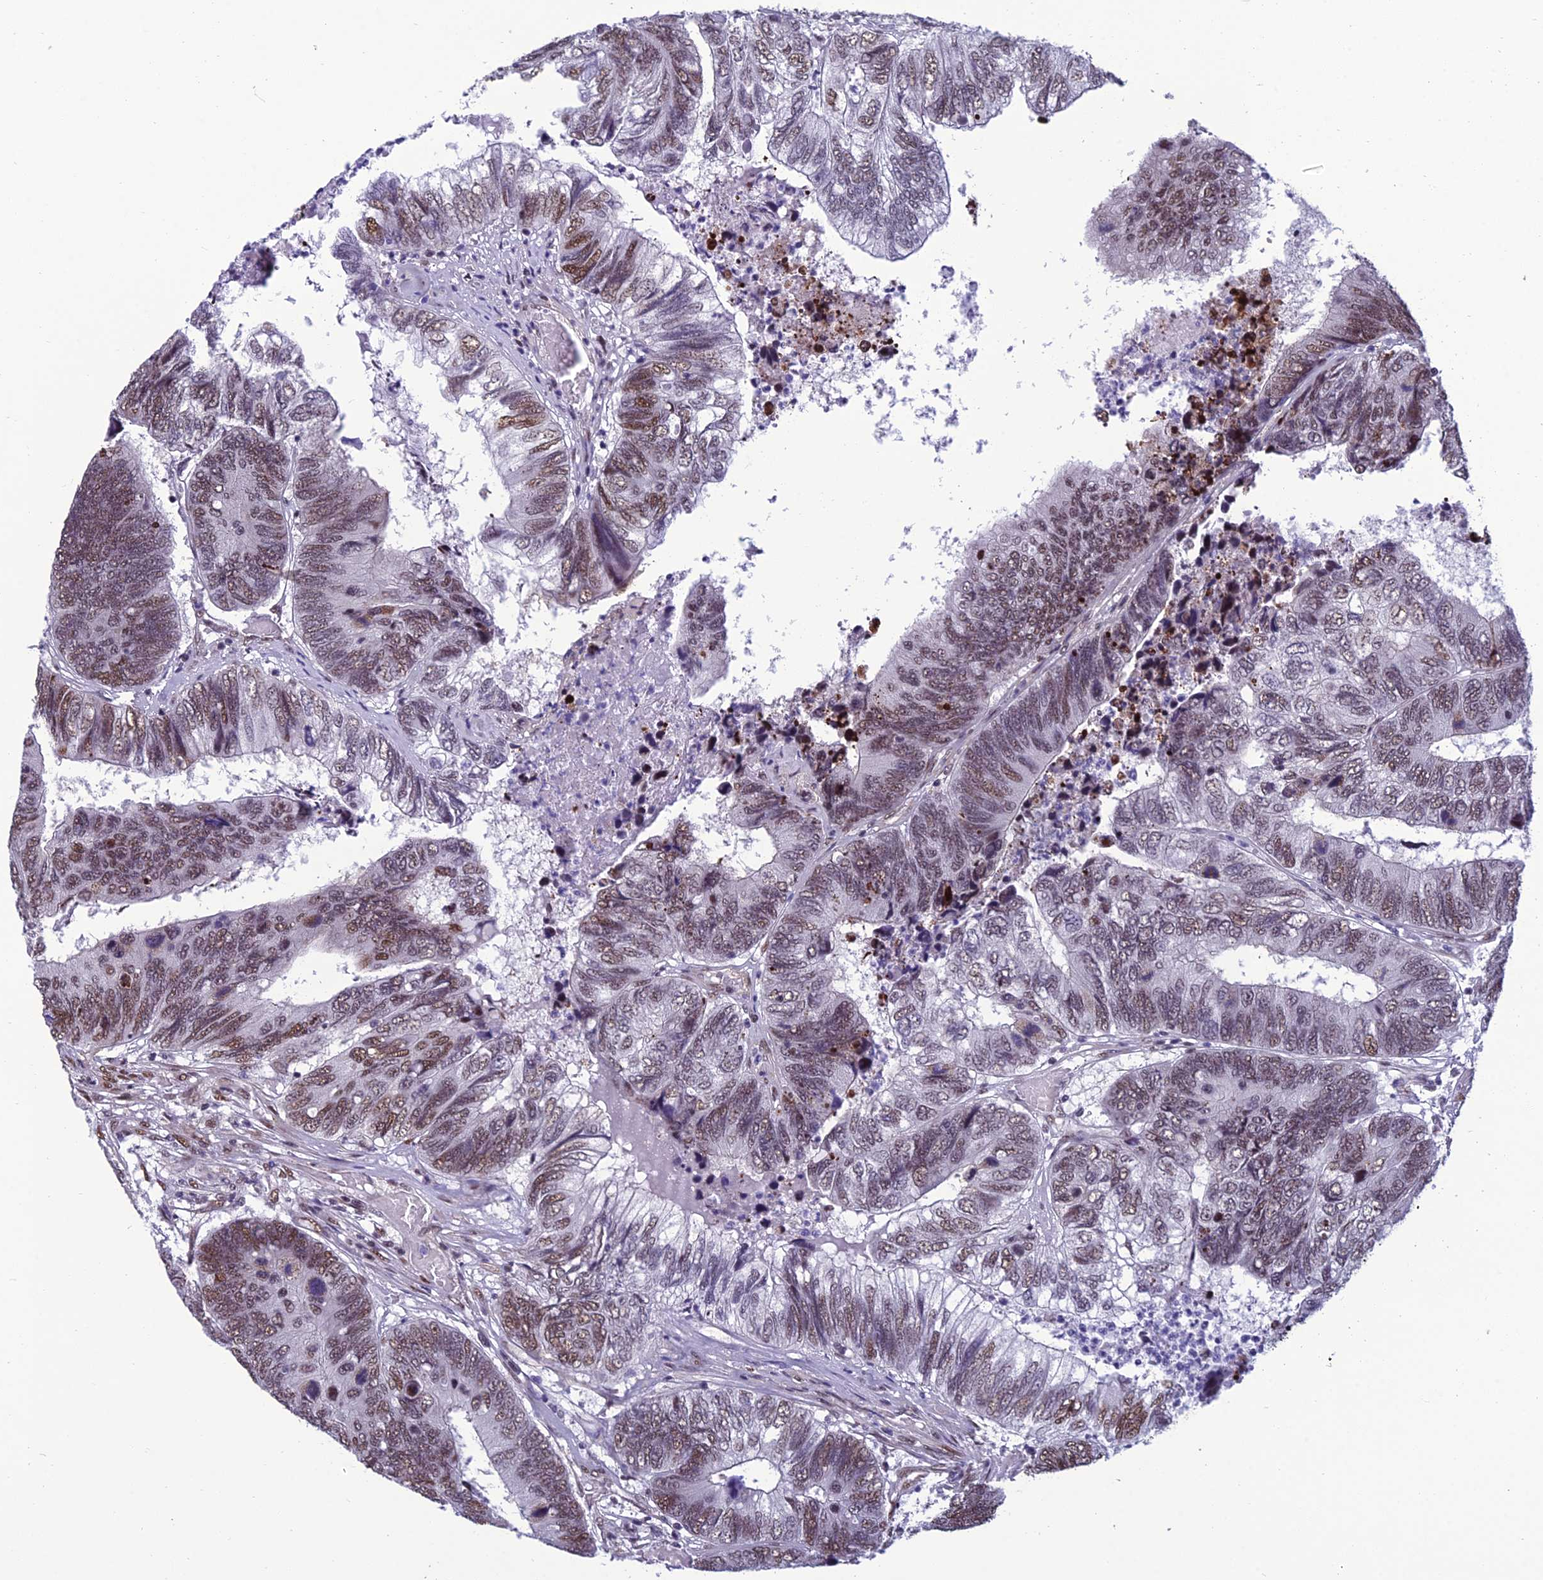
{"staining": {"intensity": "moderate", "quantity": ">75%", "location": "nuclear"}, "tissue": "colorectal cancer", "cell_type": "Tumor cells", "image_type": "cancer", "snomed": [{"axis": "morphology", "description": "Adenocarcinoma, NOS"}, {"axis": "topography", "description": "Colon"}], "caption": "This micrograph exhibits IHC staining of colorectal adenocarcinoma, with medium moderate nuclear positivity in about >75% of tumor cells.", "gene": "RSRC1", "patient": {"sex": "female", "age": 67}}